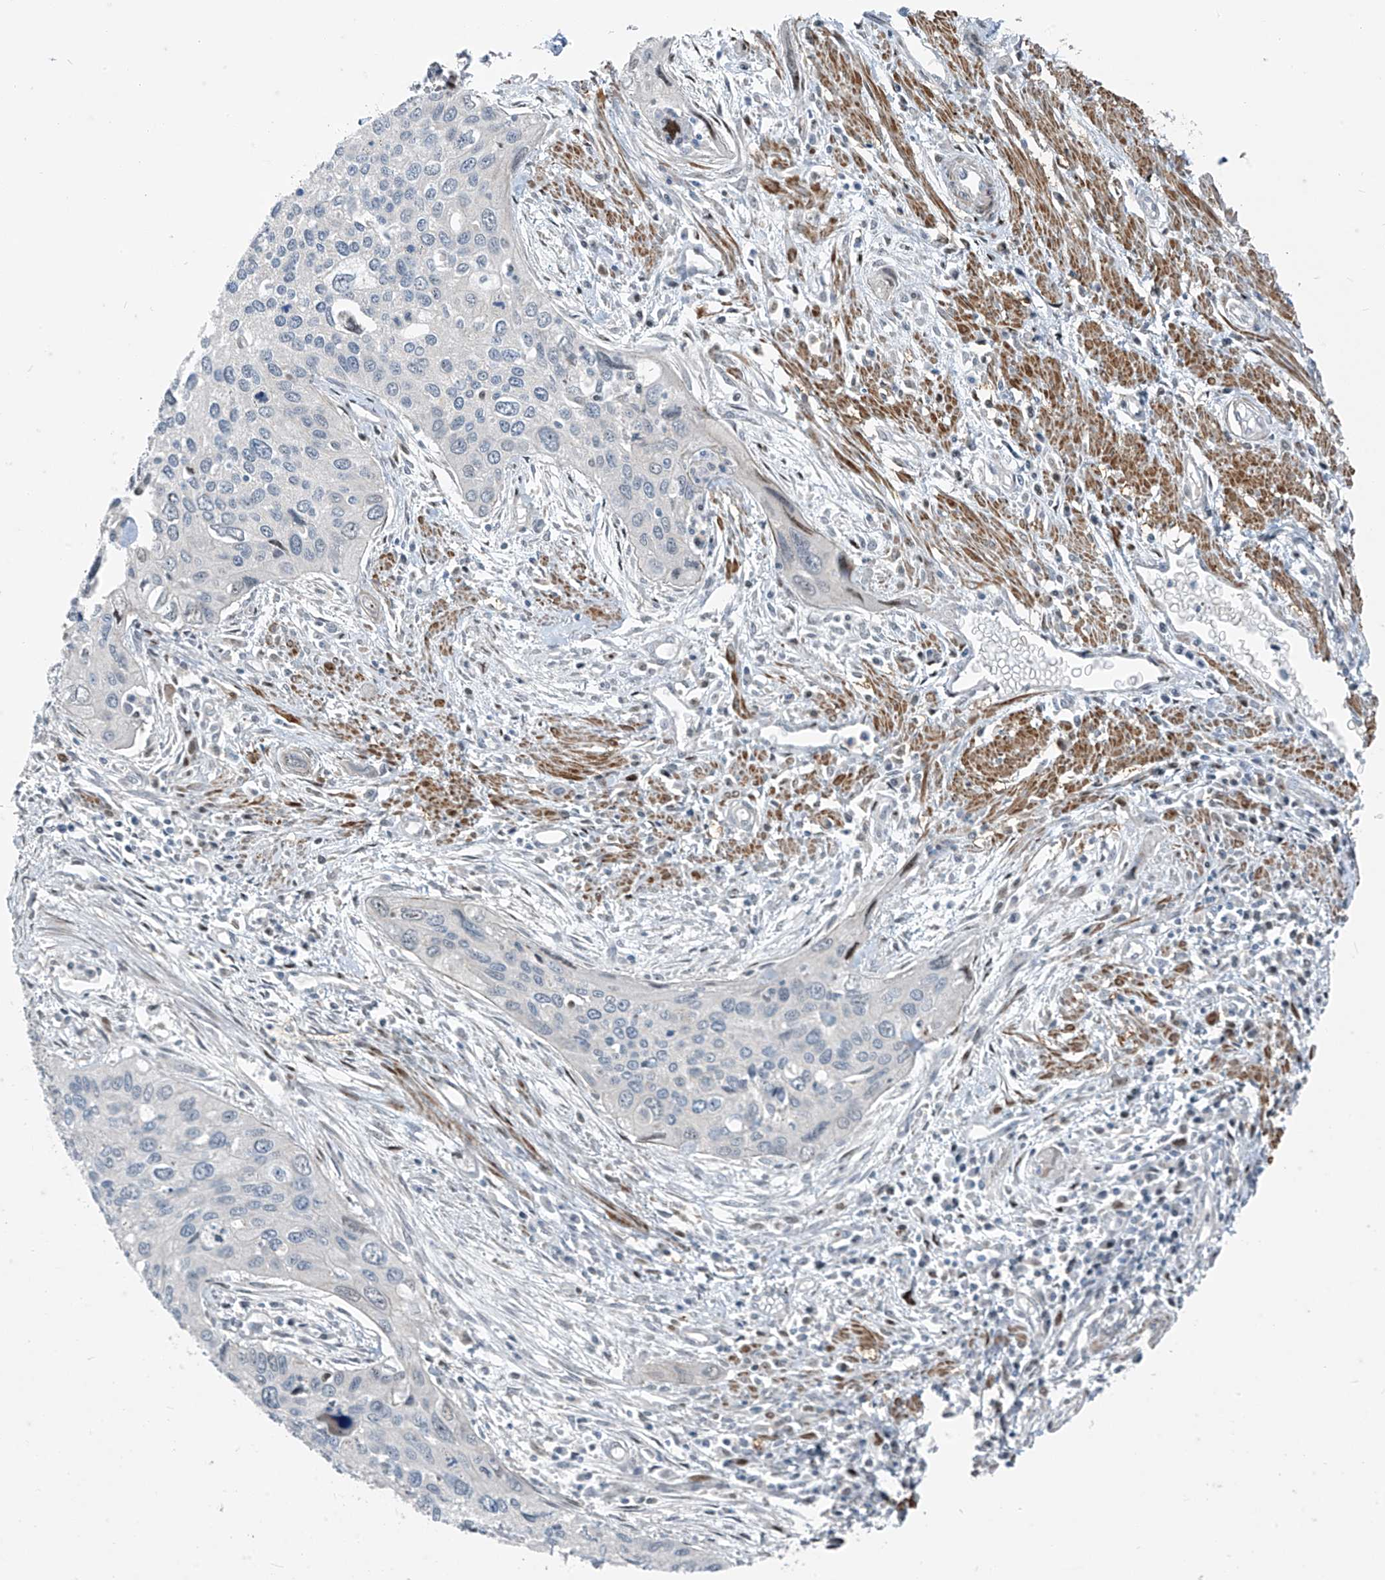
{"staining": {"intensity": "negative", "quantity": "none", "location": "none"}, "tissue": "cervical cancer", "cell_type": "Tumor cells", "image_type": "cancer", "snomed": [{"axis": "morphology", "description": "Squamous cell carcinoma, NOS"}, {"axis": "topography", "description": "Cervix"}], "caption": "The immunohistochemistry (IHC) photomicrograph has no significant positivity in tumor cells of cervical cancer (squamous cell carcinoma) tissue.", "gene": "PPCS", "patient": {"sex": "female", "age": 55}}